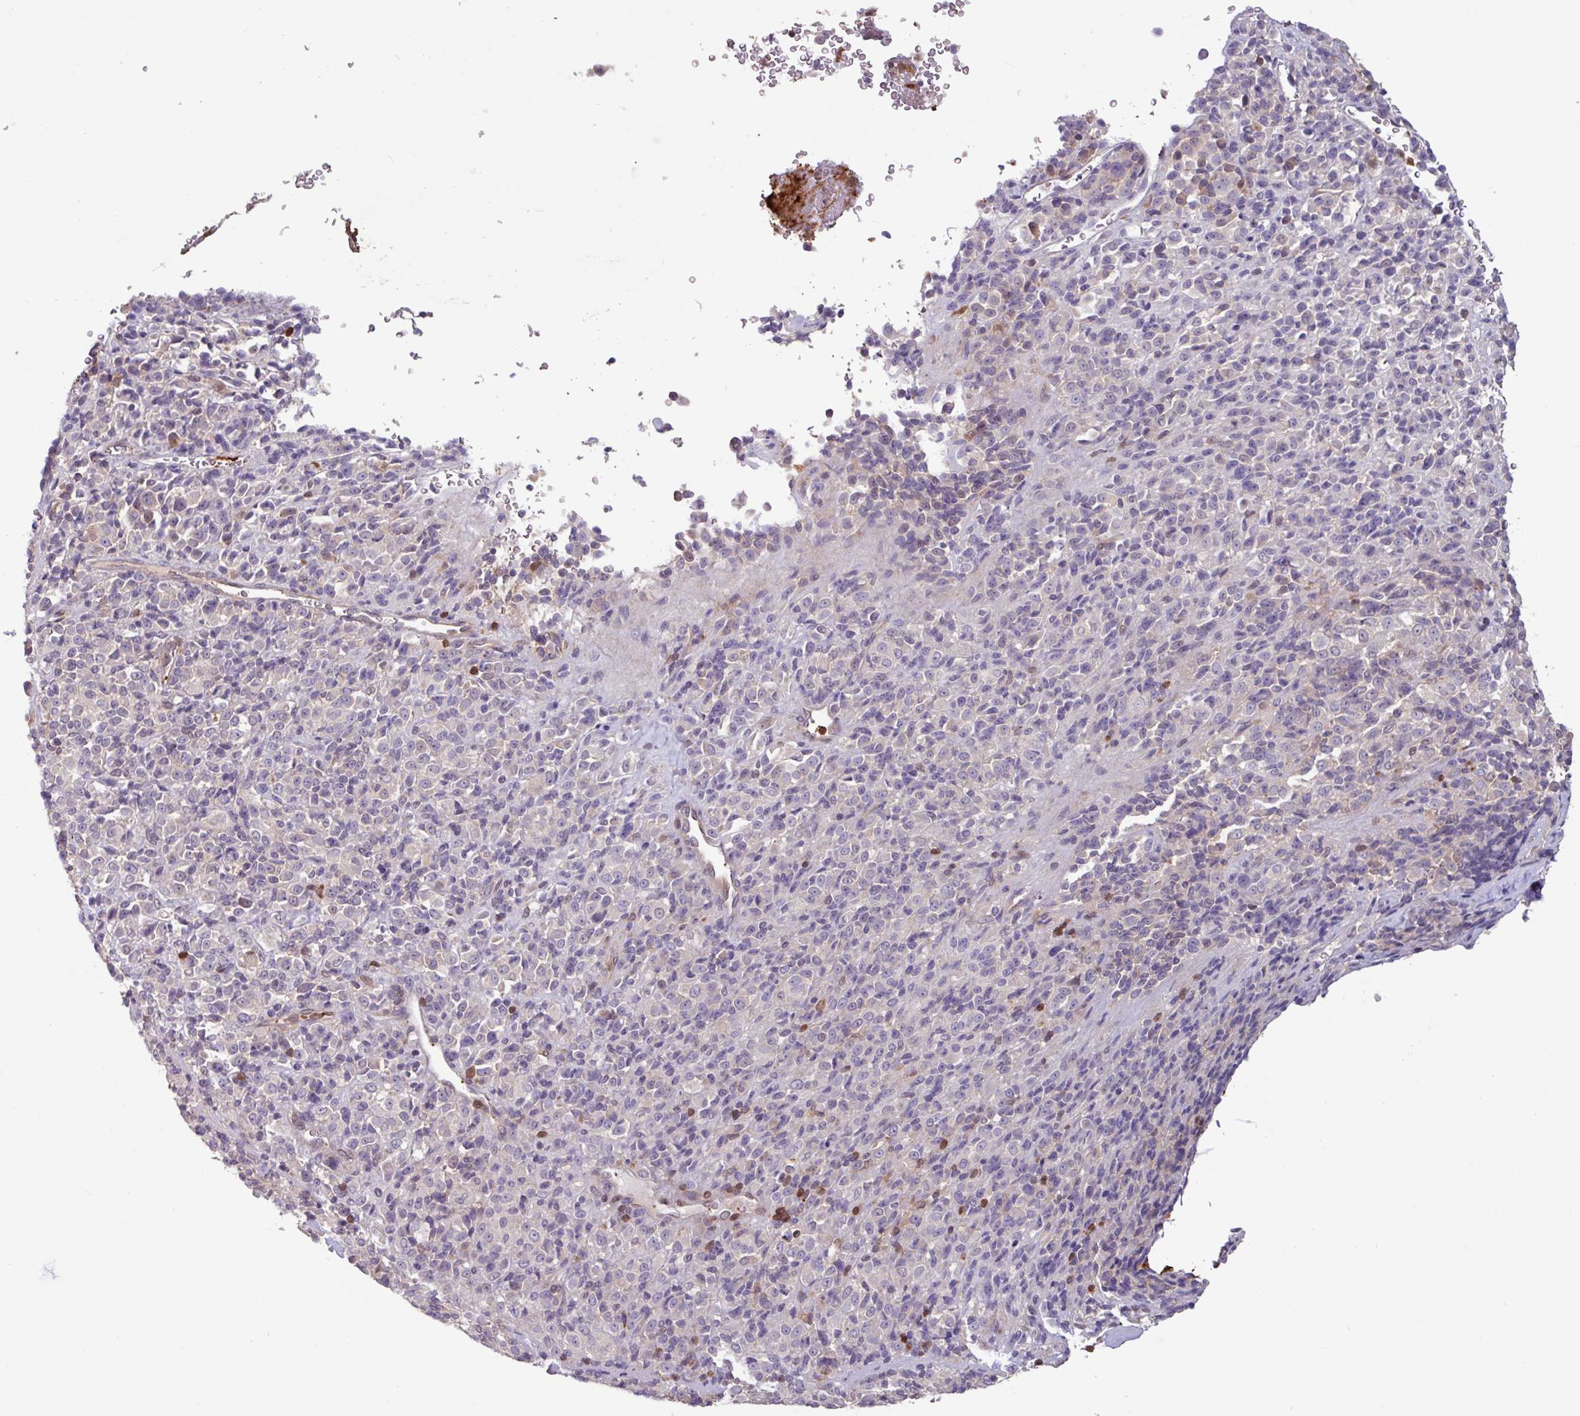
{"staining": {"intensity": "negative", "quantity": "none", "location": "none"}, "tissue": "melanoma", "cell_type": "Tumor cells", "image_type": "cancer", "snomed": [{"axis": "morphology", "description": "Malignant melanoma, Metastatic site"}, {"axis": "topography", "description": "Brain"}], "caption": "Malignant melanoma (metastatic site) stained for a protein using IHC reveals no staining tumor cells.", "gene": "SEC61G", "patient": {"sex": "female", "age": 56}}